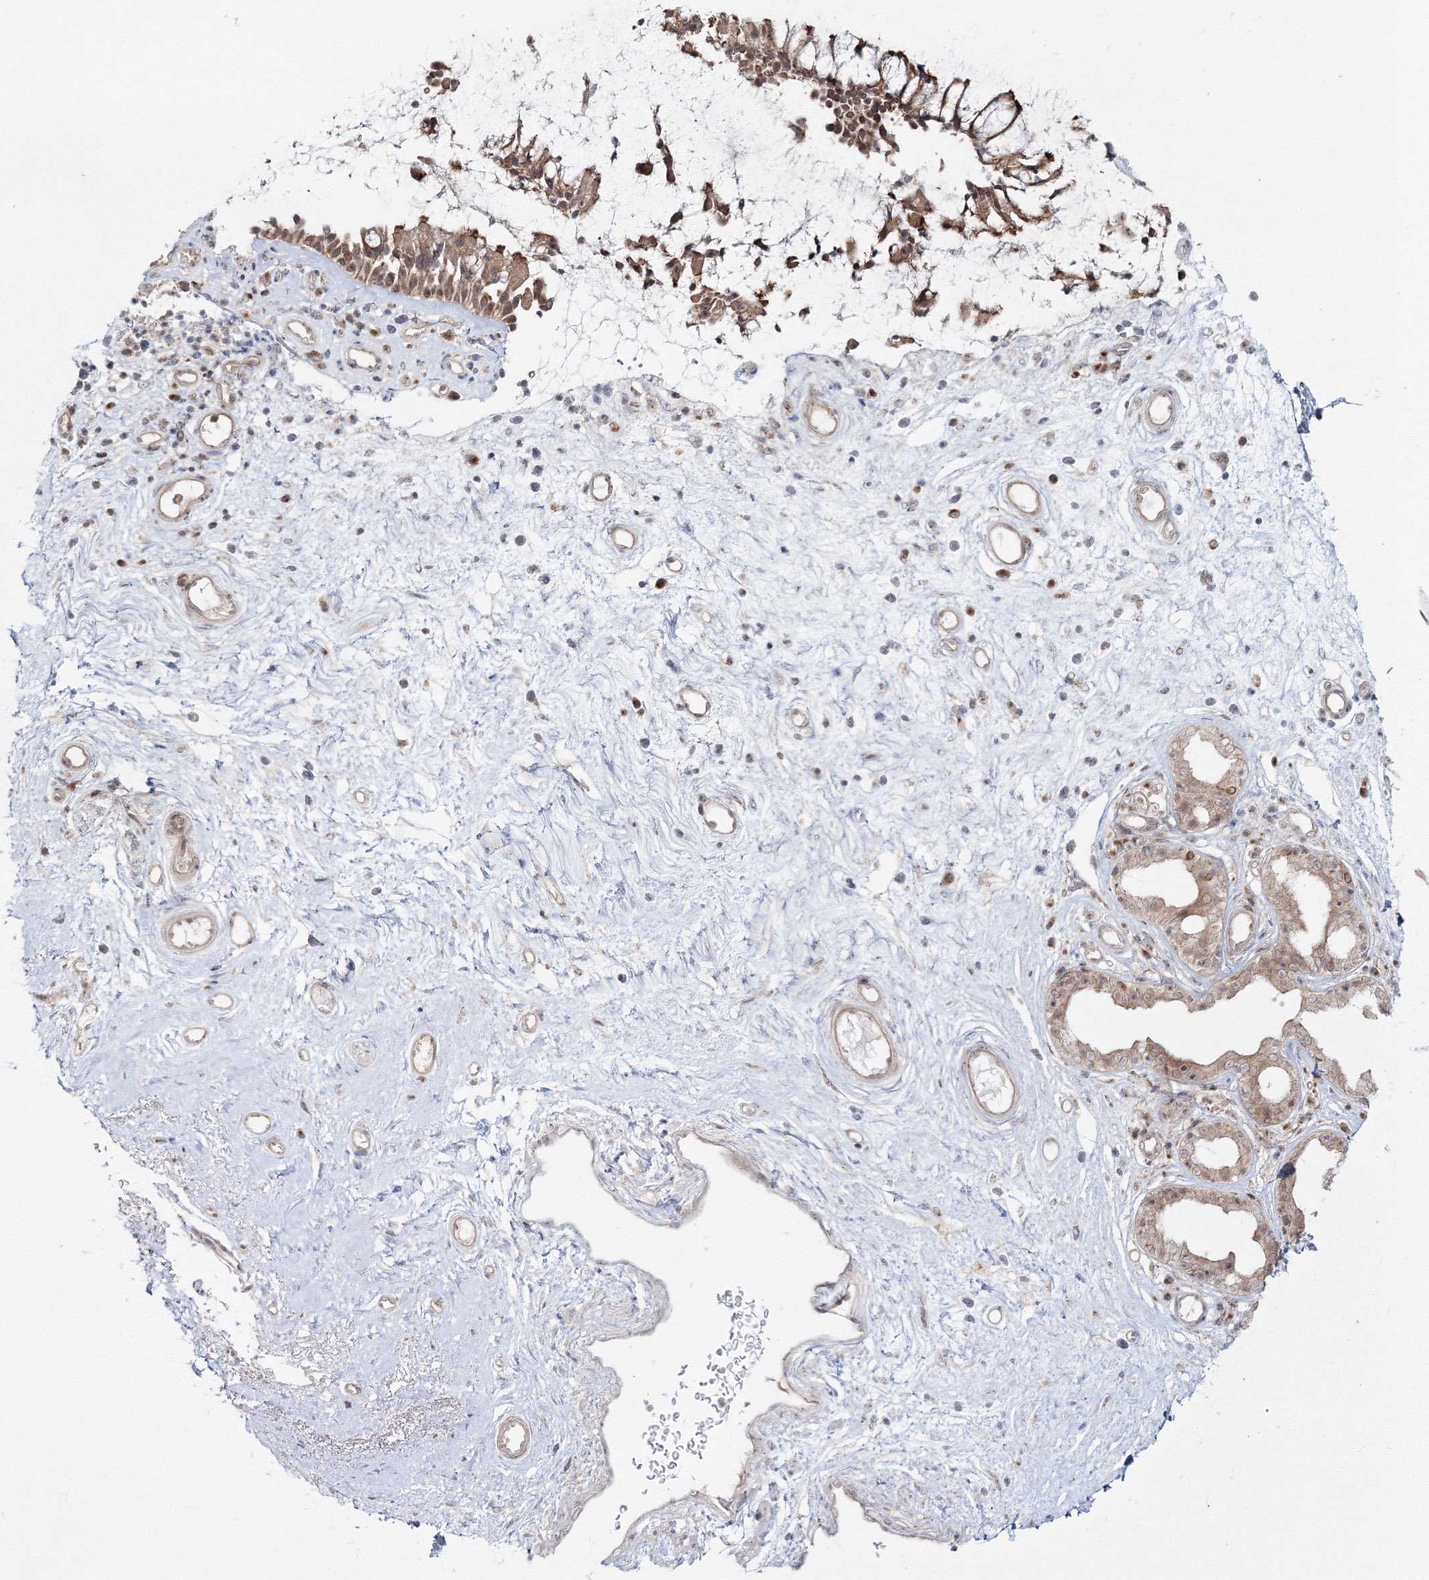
{"staining": {"intensity": "moderate", "quantity": ">75%", "location": "cytoplasmic/membranous"}, "tissue": "nasopharynx", "cell_type": "Respiratory epithelial cells", "image_type": "normal", "snomed": [{"axis": "morphology", "description": "Normal tissue, NOS"}, {"axis": "morphology", "description": "Inflammation, NOS"}, {"axis": "morphology", "description": "Malignant melanoma, Metastatic site"}, {"axis": "topography", "description": "Nasopharynx"}], "caption": "This photomicrograph displays IHC staining of normal nasopharynx, with medium moderate cytoplasmic/membranous staining in about >75% of respiratory epithelial cells.", "gene": "ZFAND6", "patient": {"sex": "male", "age": 70}}